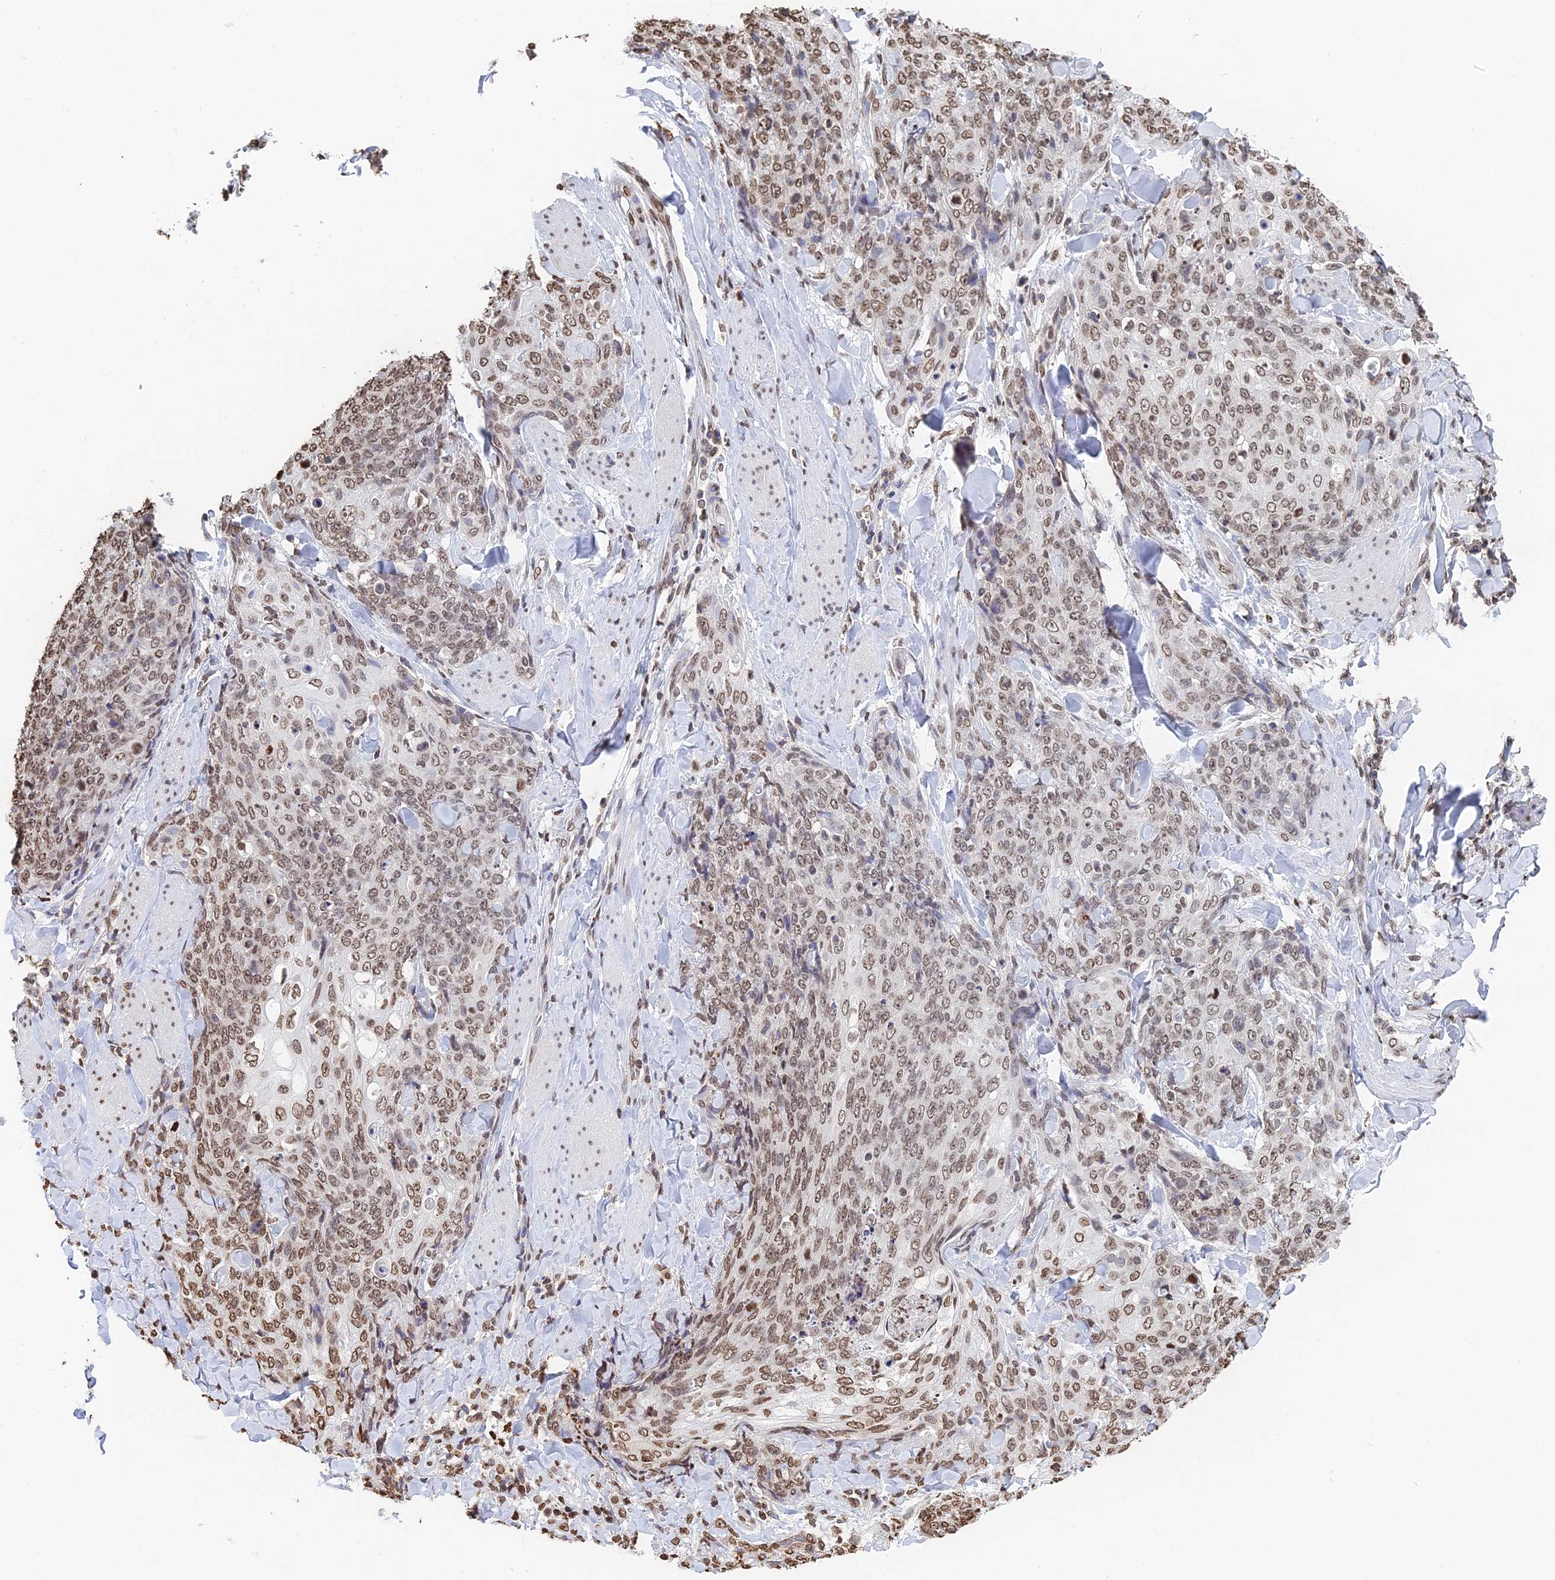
{"staining": {"intensity": "moderate", "quantity": ">75%", "location": "nuclear"}, "tissue": "skin cancer", "cell_type": "Tumor cells", "image_type": "cancer", "snomed": [{"axis": "morphology", "description": "Squamous cell carcinoma, NOS"}, {"axis": "topography", "description": "Skin"}, {"axis": "topography", "description": "Vulva"}], "caption": "Moderate nuclear staining is seen in approximately >75% of tumor cells in skin cancer (squamous cell carcinoma). (DAB IHC with brightfield microscopy, high magnification).", "gene": "GBP3", "patient": {"sex": "female", "age": 85}}